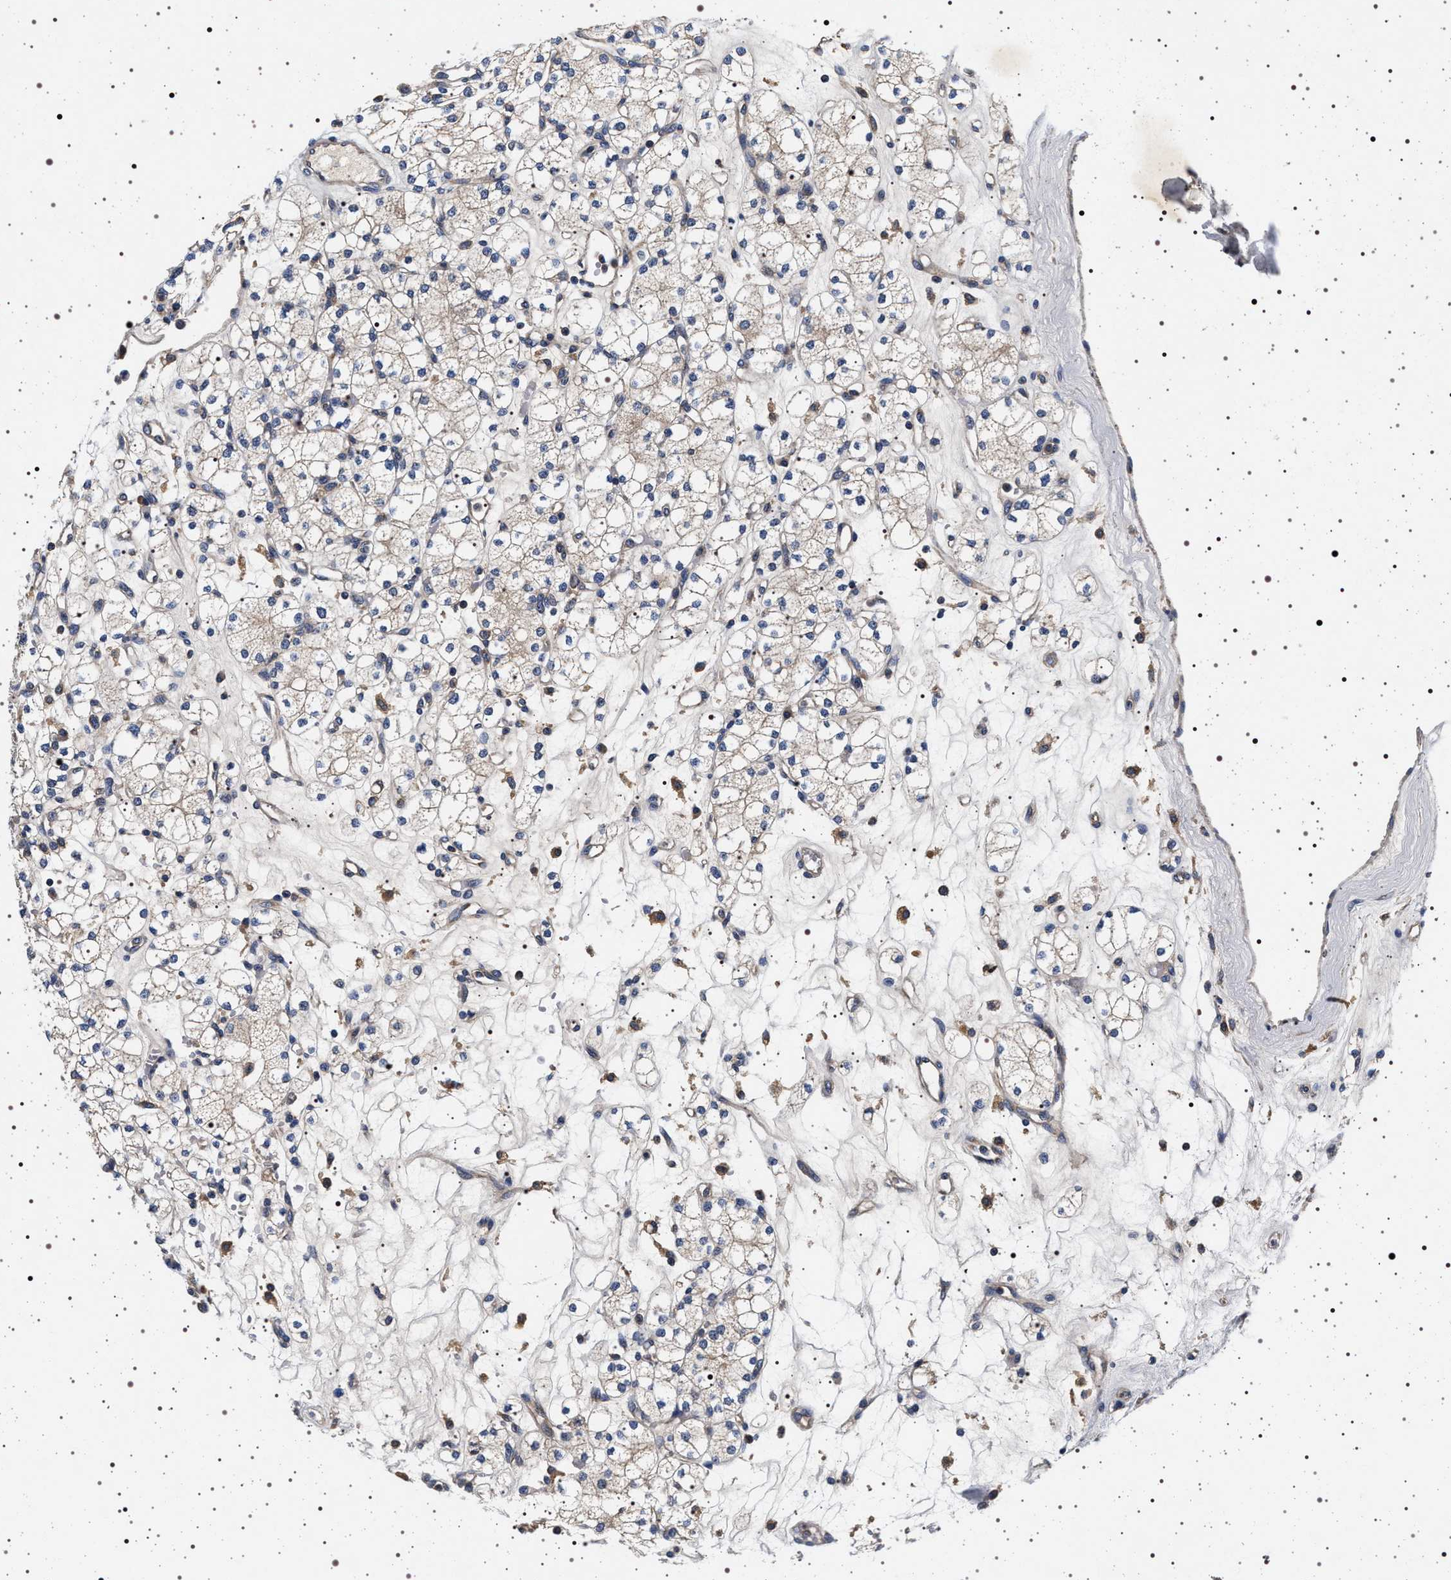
{"staining": {"intensity": "weak", "quantity": "<25%", "location": "cytoplasmic/membranous"}, "tissue": "renal cancer", "cell_type": "Tumor cells", "image_type": "cancer", "snomed": [{"axis": "morphology", "description": "Adenocarcinoma, NOS"}, {"axis": "topography", "description": "Kidney"}], "caption": "Immunohistochemistry histopathology image of renal adenocarcinoma stained for a protein (brown), which demonstrates no positivity in tumor cells. Brightfield microscopy of IHC stained with DAB (3,3'-diaminobenzidine) (brown) and hematoxylin (blue), captured at high magnification.", "gene": "DCBLD2", "patient": {"sex": "male", "age": 77}}